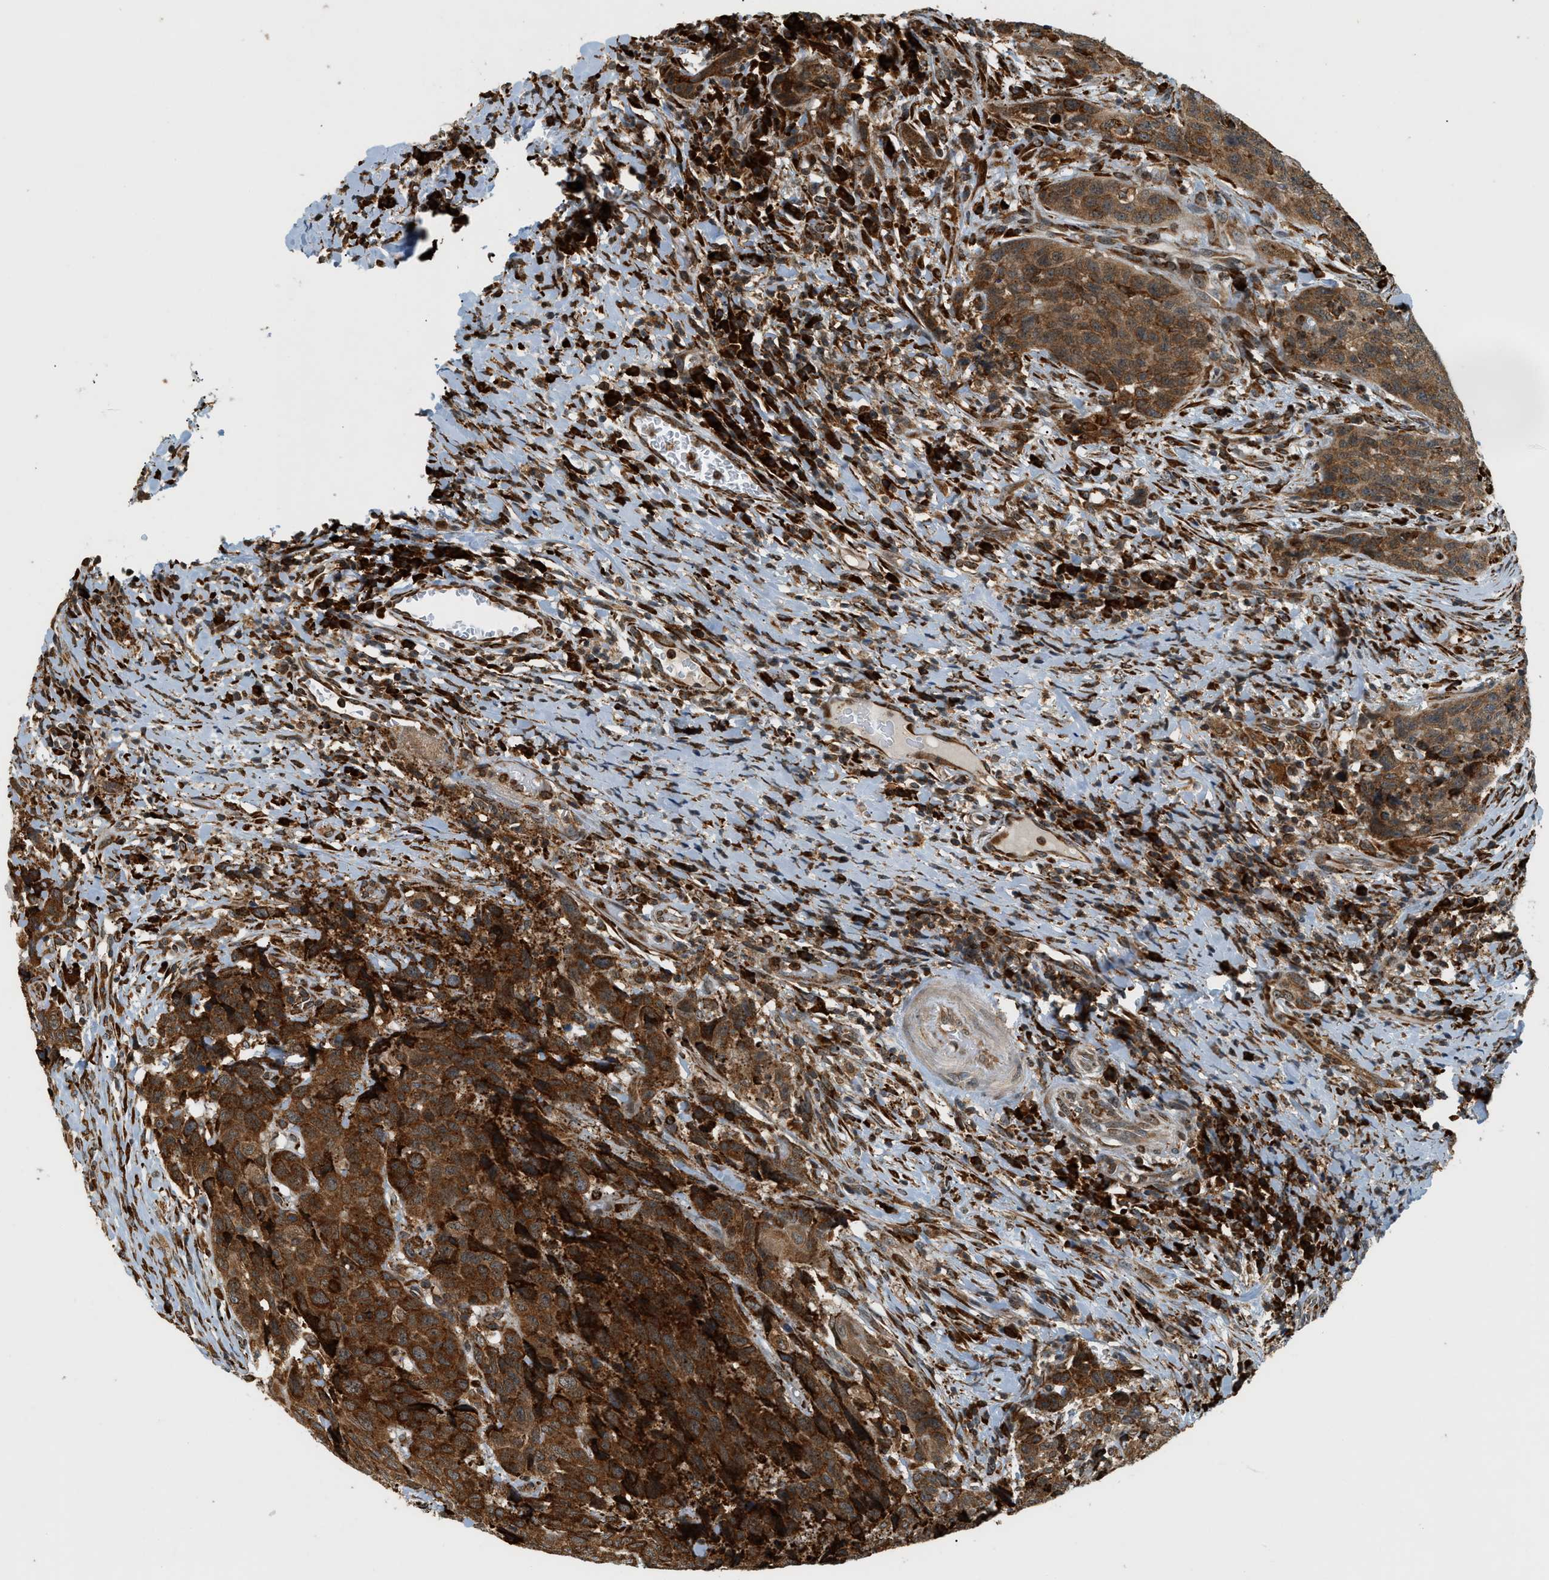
{"staining": {"intensity": "strong", "quantity": ">75%", "location": "cytoplasmic/membranous"}, "tissue": "head and neck cancer", "cell_type": "Tumor cells", "image_type": "cancer", "snomed": [{"axis": "morphology", "description": "Squamous cell carcinoma, NOS"}, {"axis": "topography", "description": "Head-Neck"}], "caption": "Head and neck cancer (squamous cell carcinoma) stained with IHC demonstrates strong cytoplasmic/membranous staining in about >75% of tumor cells.", "gene": "SEMA4D", "patient": {"sex": "male", "age": 66}}